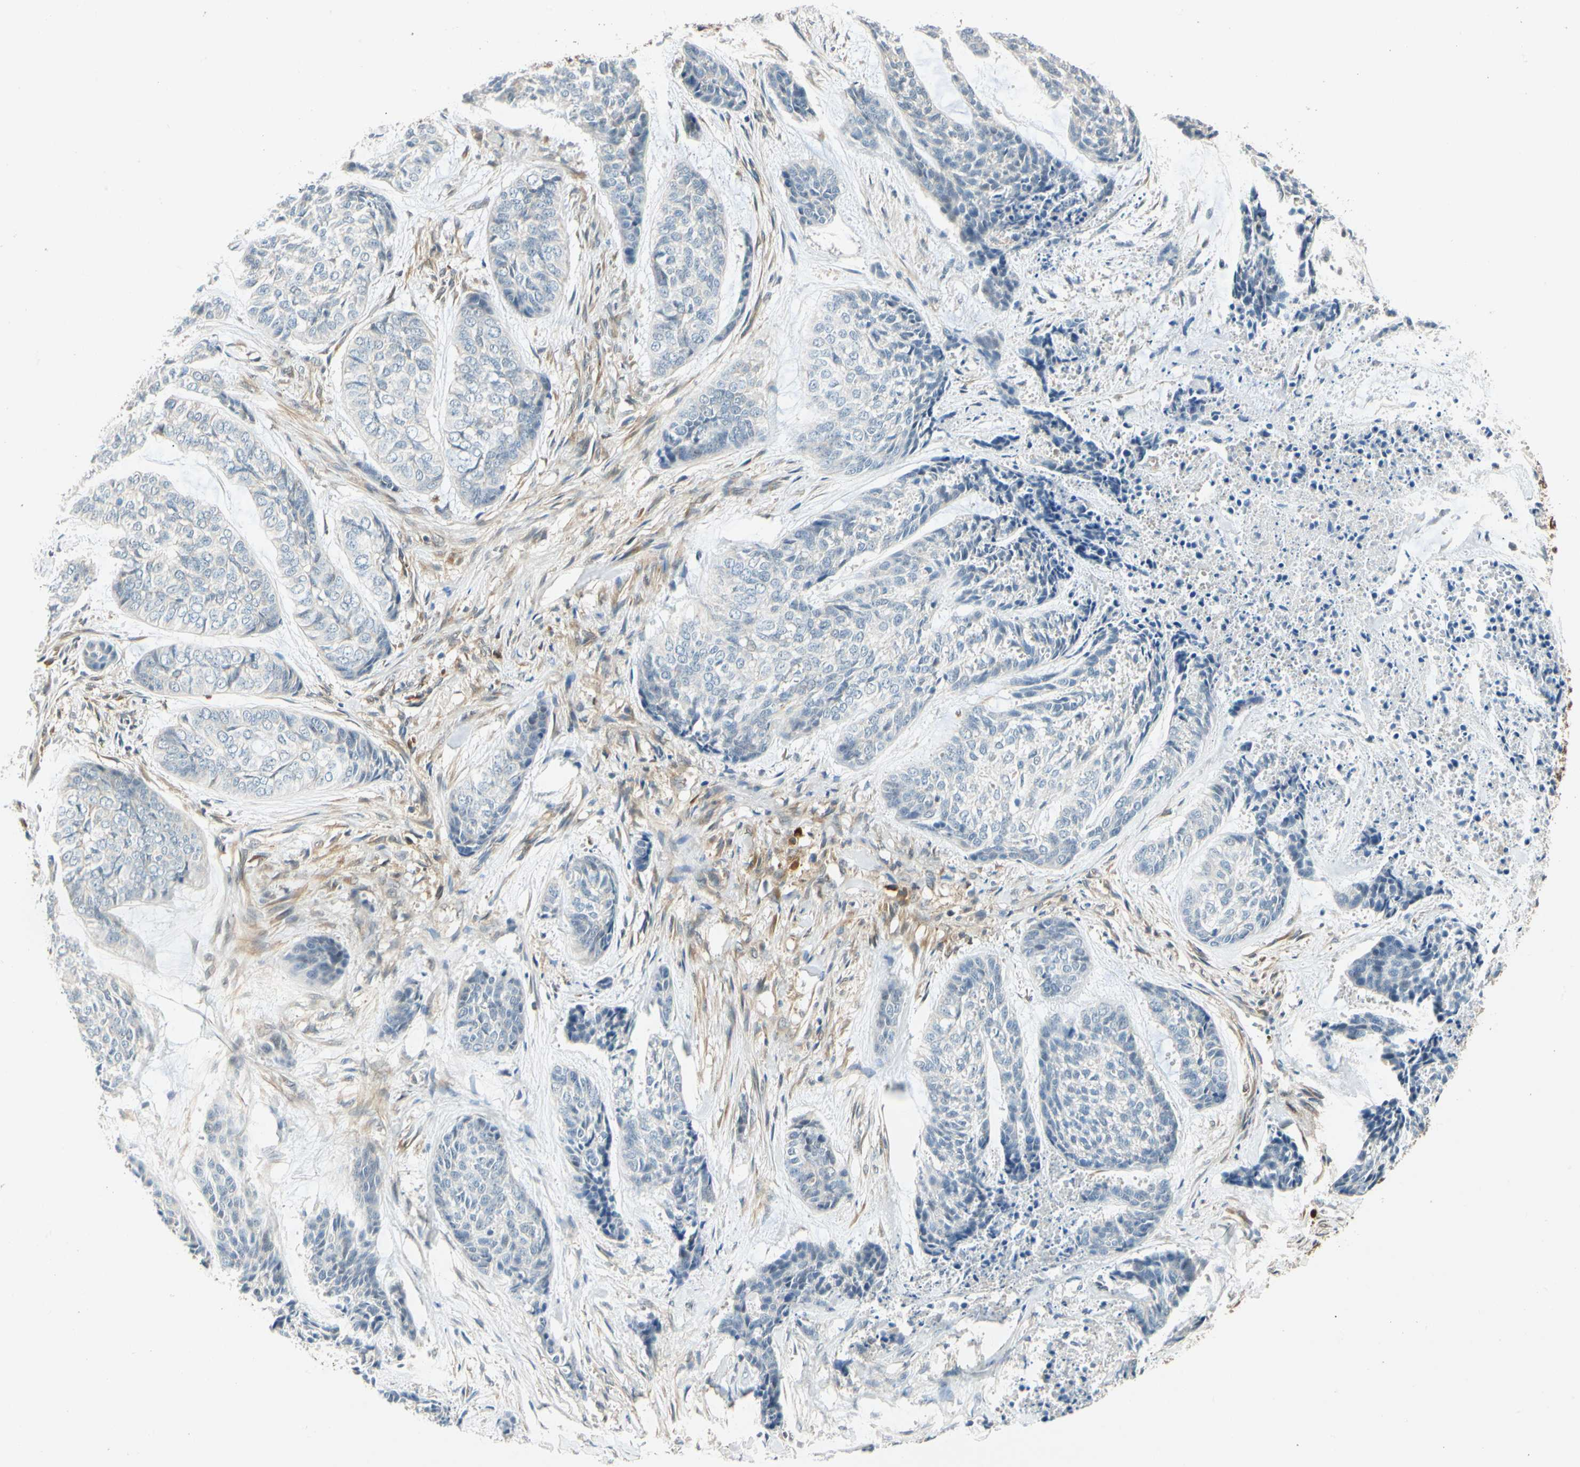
{"staining": {"intensity": "negative", "quantity": "none", "location": "none"}, "tissue": "skin cancer", "cell_type": "Tumor cells", "image_type": "cancer", "snomed": [{"axis": "morphology", "description": "Basal cell carcinoma"}, {"axis": "topography", "description": "Skin"}], "caption": "The image demonstrates no significant expression in tumor cells of skin cancer (basal cell carcinoma).", "gene": "WIPI1", "patient": {"sex": "female", "age": 64}}